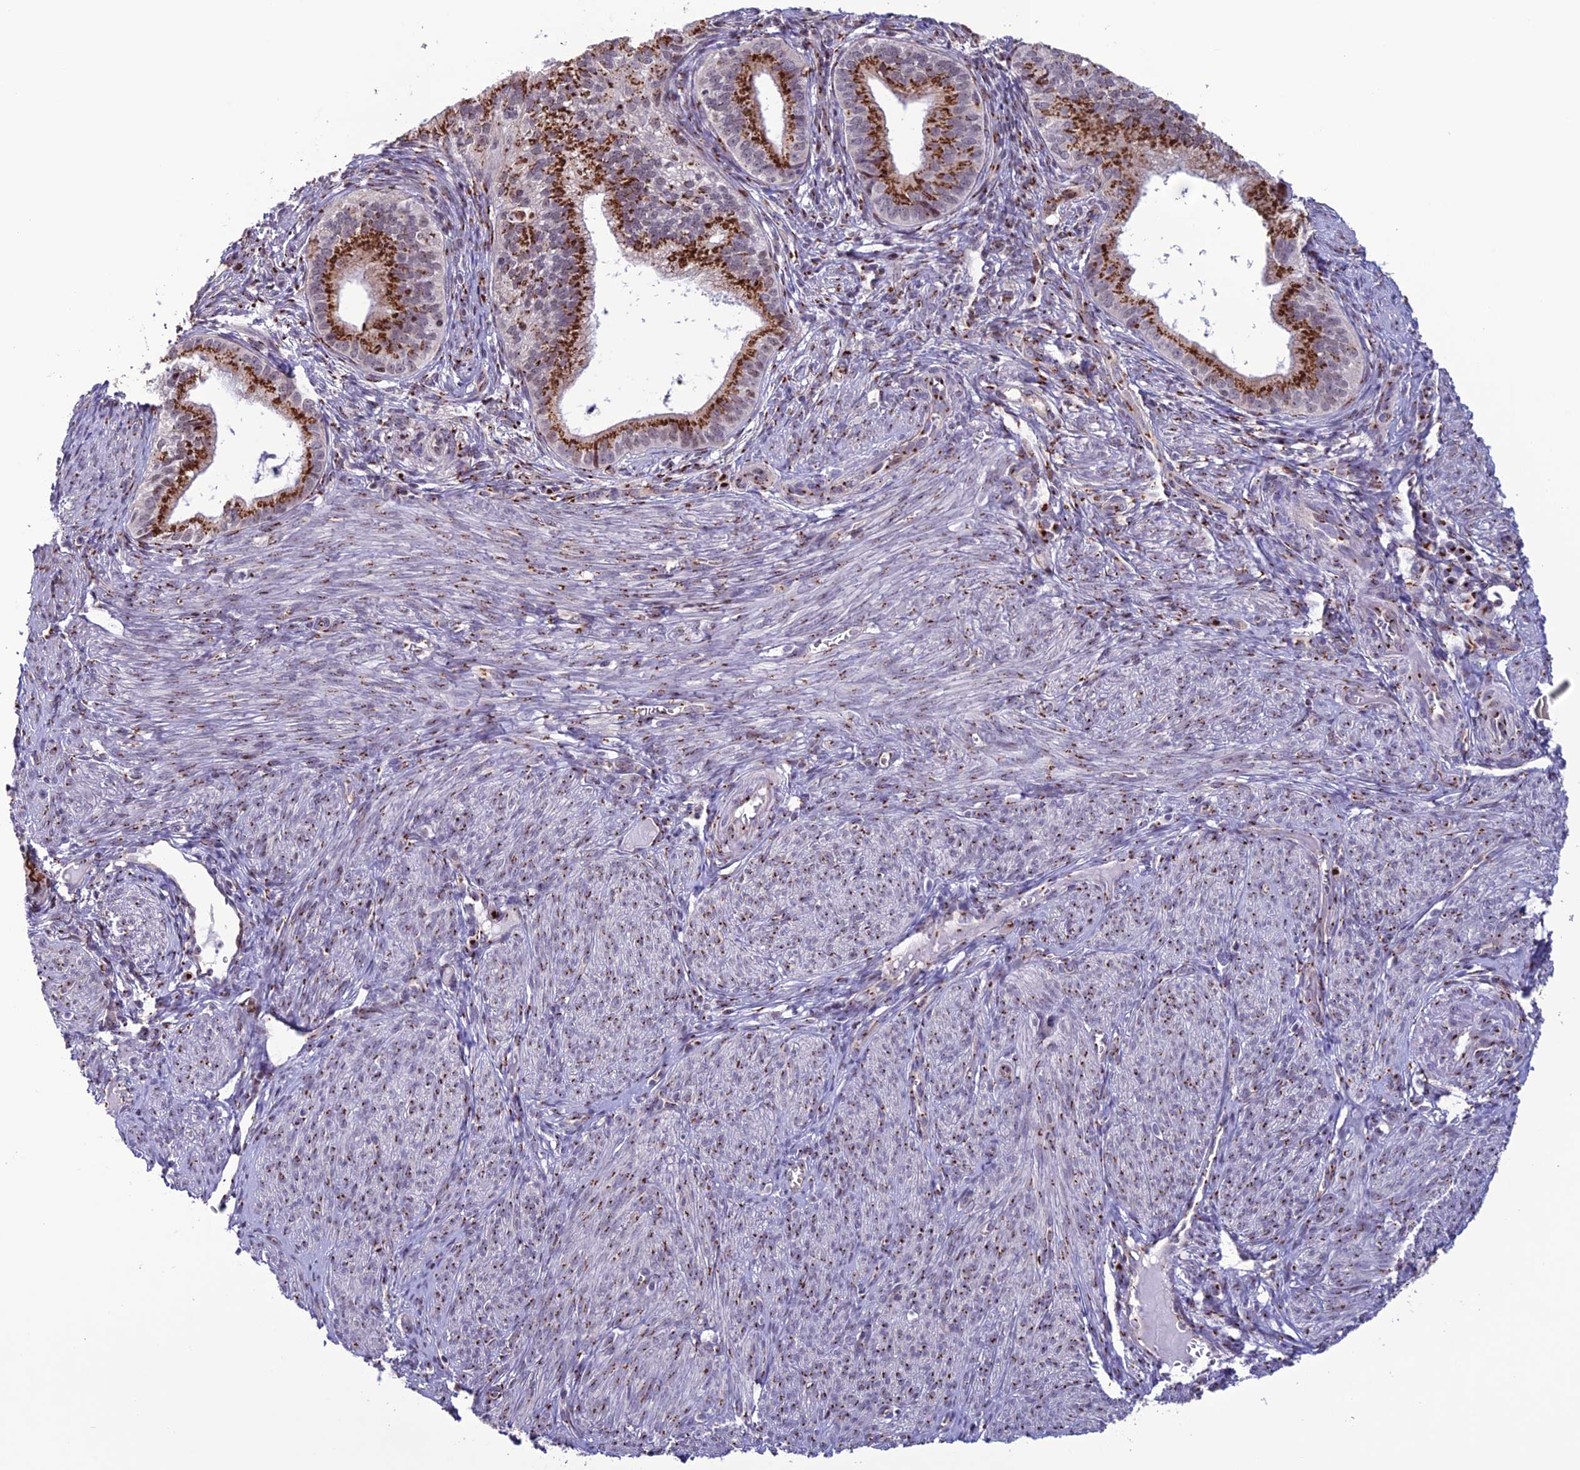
{"staining": {"intensity": "strong", "quantity": ">75%", "location": "cytoplasmic/membranous"}, "tissue": "endometrial cancer", "cell_type": "Tumor cells", "image_type": "cancer", "snomed": [{"axis": "morphology", "description": "Adenocarcinoma, NOS"}, {"axis": "topography", "description": "Endometrium"}], "caption": "An image showing strong cytoplasmic/membranous staining in approximately >75% of tumor cells in endometrial cancer (adenocarcinoma), as visualized by brown immunohistochemical staining.", "gene": "PLEKHA4", "patient": {"sex": "female", "age": 50}}